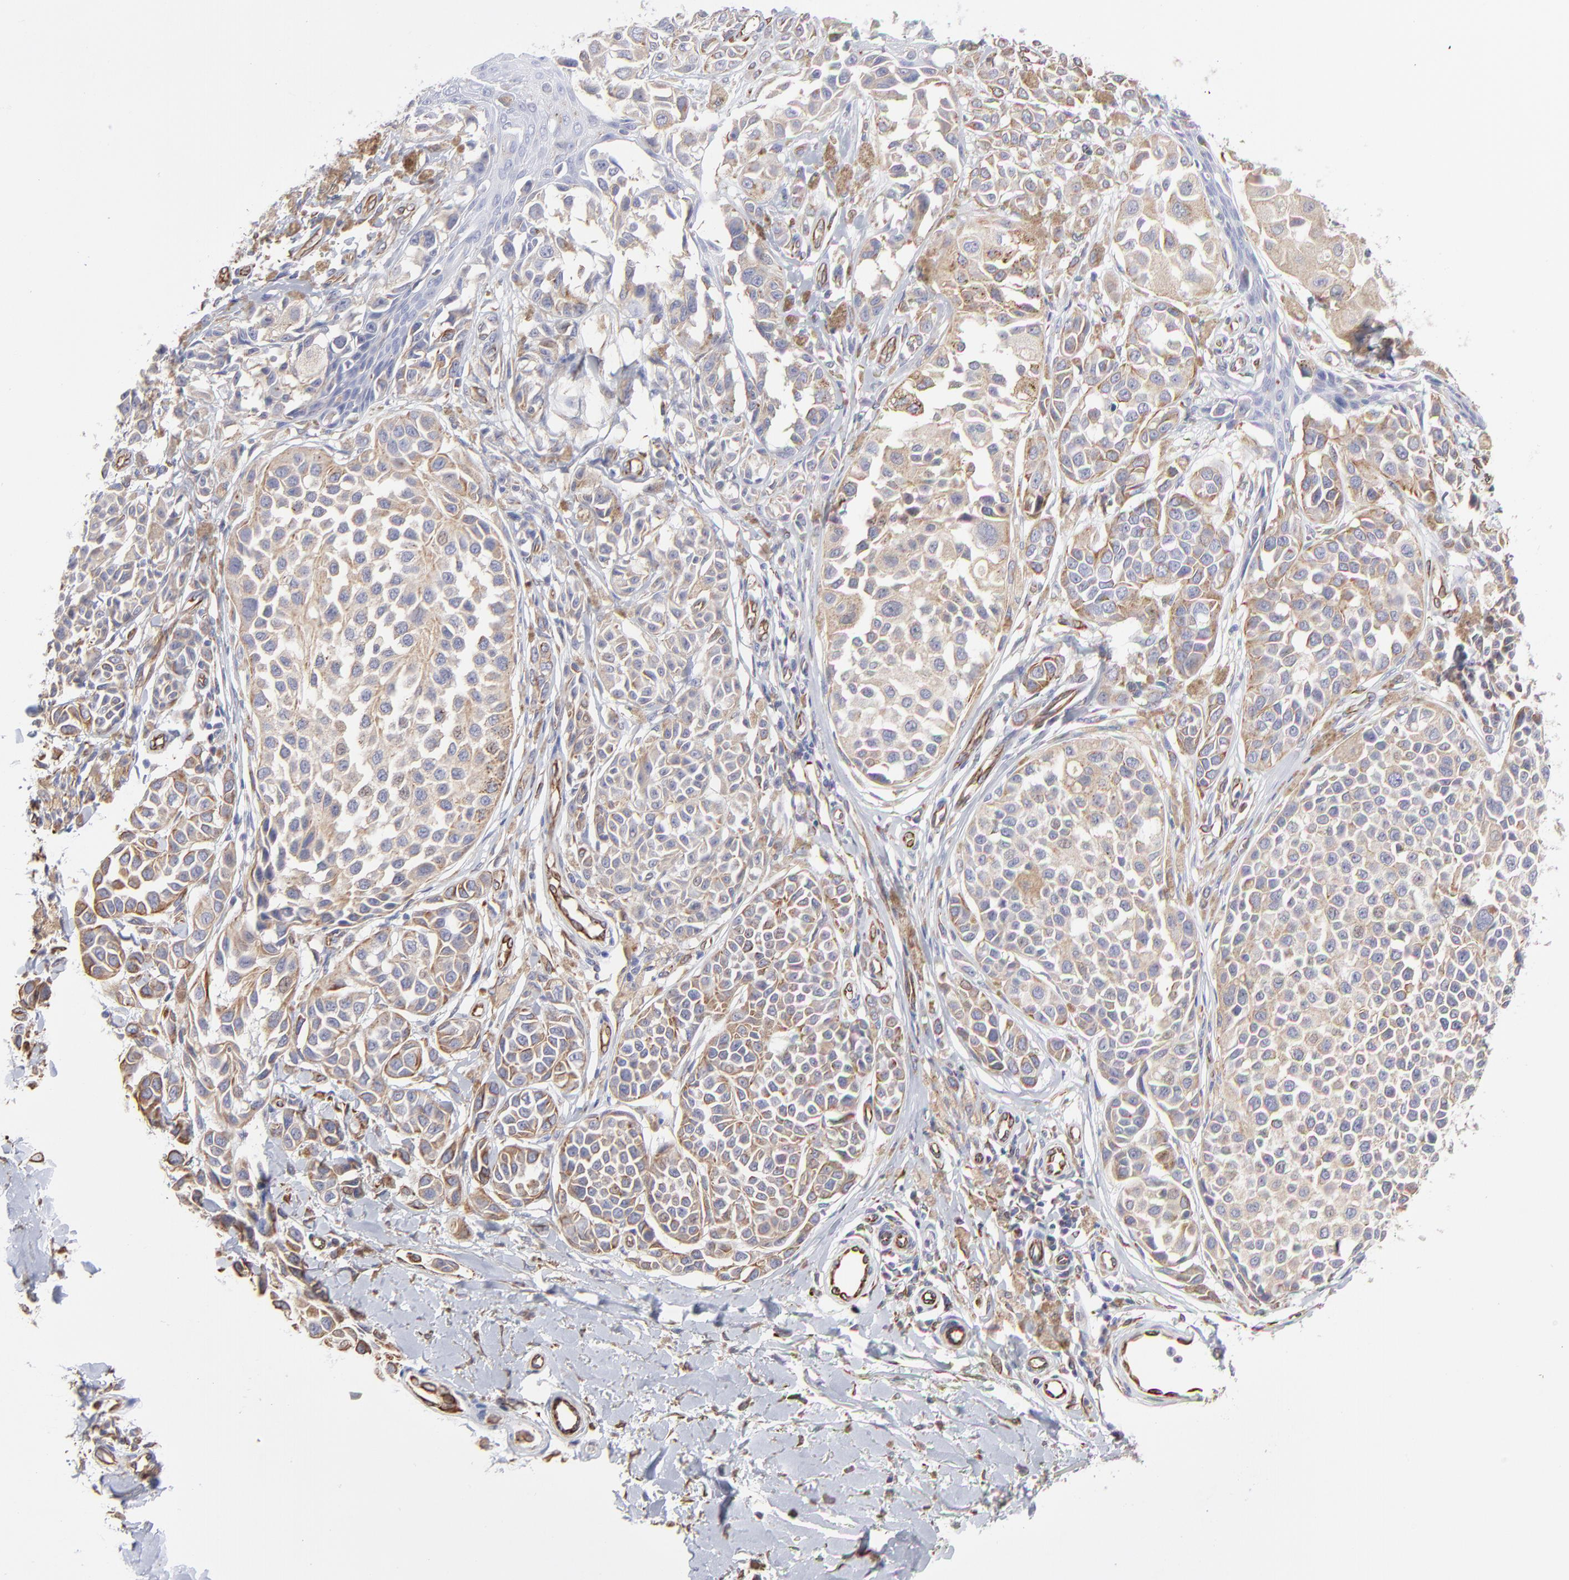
{"staining": {"intensity": "moderate", "quantity": ">75%", "location": "cytoplasmic/membranous"}, "tissue": "melanoma", "cell_type": "Tumor cells", "image_type": "cancer", "snomed": [{"axis": "morphology", "description": "Malignant melanoma, NOS"}, {"axis": "topography", "description": "Skin"}], "caption": "Immunohistochemical staining of human malignant melanoma exhibits moderate cytoplasmic/membranous protein expression in approximately >75% of tumor cells.", "gene": "COX8C", "patient": {"sex": "female", "age": 38}}